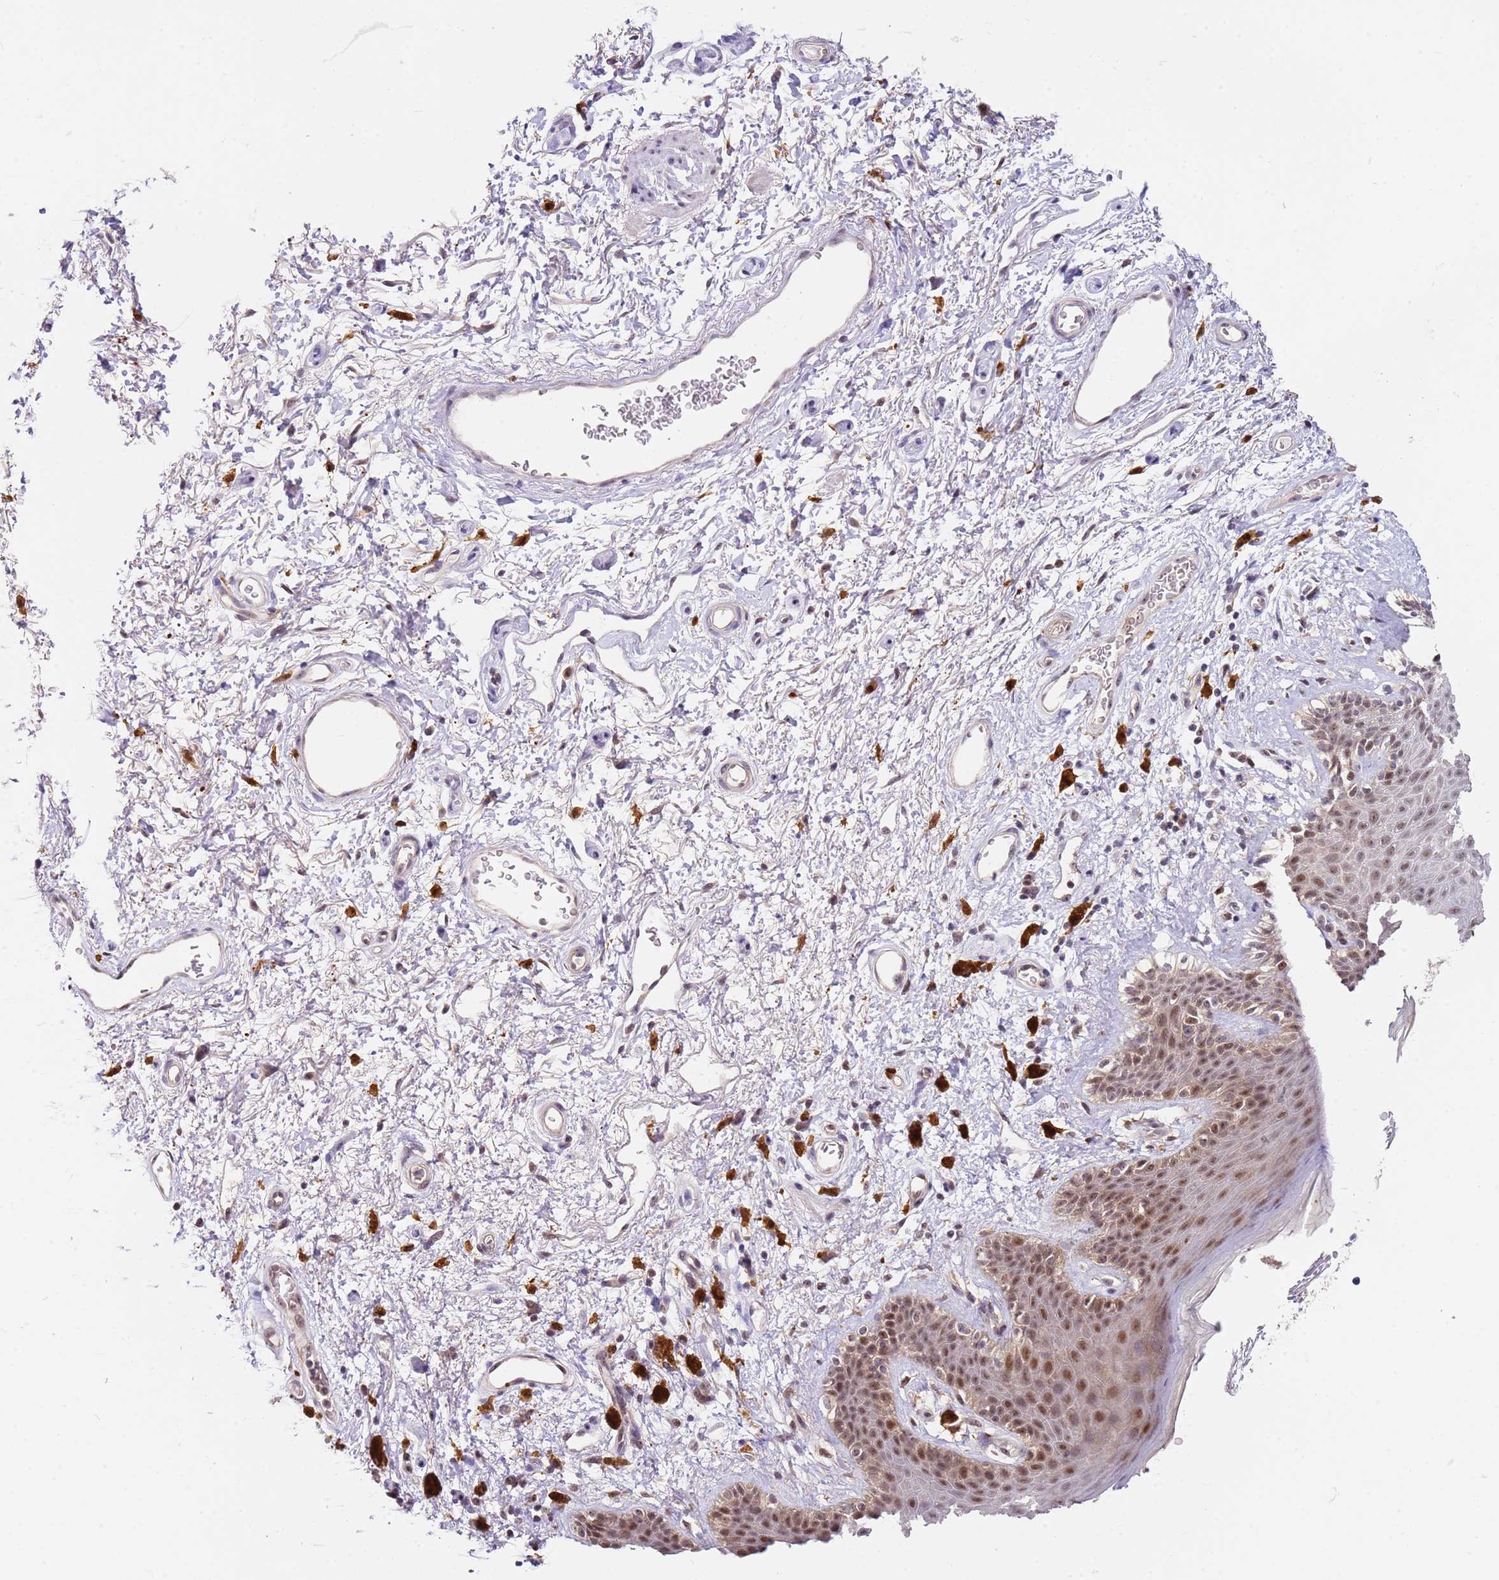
{"staining": {"intensity": "moderate", "quantity": ">75%", "location": "nuclear"}, "tissue": "skin", "cell_type": "Epidermal cells", "image_type": "normal", "snomed": [{"axis": "morphology", "description": "Normal tissue, NOS"}, {"axis": "topography", "description": "Anal"}], "caption": "Brown immunohistochemical staining in unremarkable skin demonstrates moderate nuclear expression in about >75% of epidermal cells. (brown staining indicates protein expression, while blue staining denotes nuclei).", "gene": "LGALSL", "patient": {"sex": "female", "age": 46}}